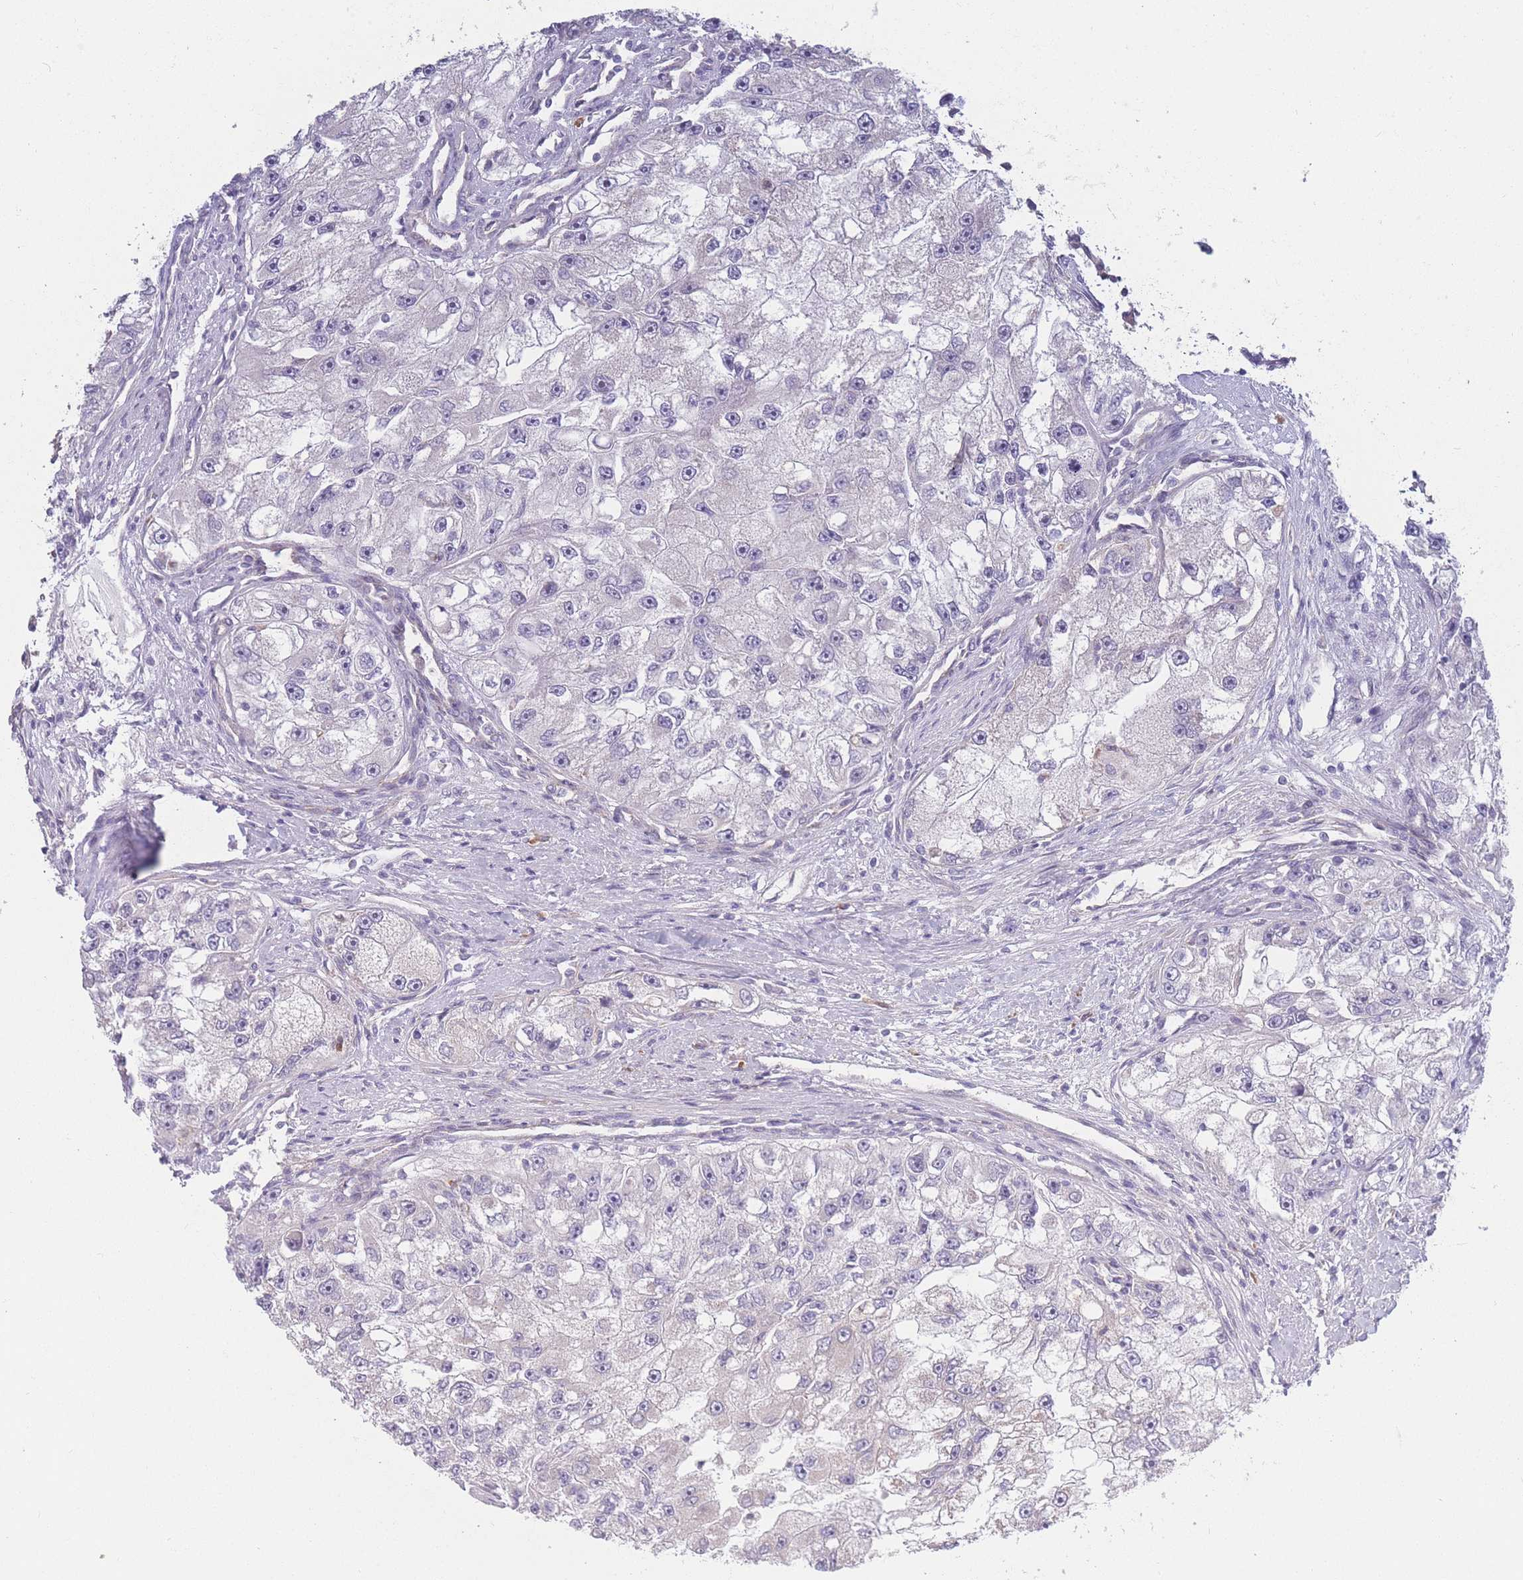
{"staining": {"intensity": "negative", "quantity": "none", "location": "none"}, "tissue": "renal cancer", "cell_type": "Tumor cells", "image_type": "cancer", "snomed": [{"axis": "morphology", "description": "Adenocarcinoma, NOS"}, {"axis": "topography", "description": "Kidney"}], "caption": "Tumor cells show no significant staining in renal adenocarcinoma.", "gene": "FAM227B", "patient": {"sex": "male", "age": 63}}